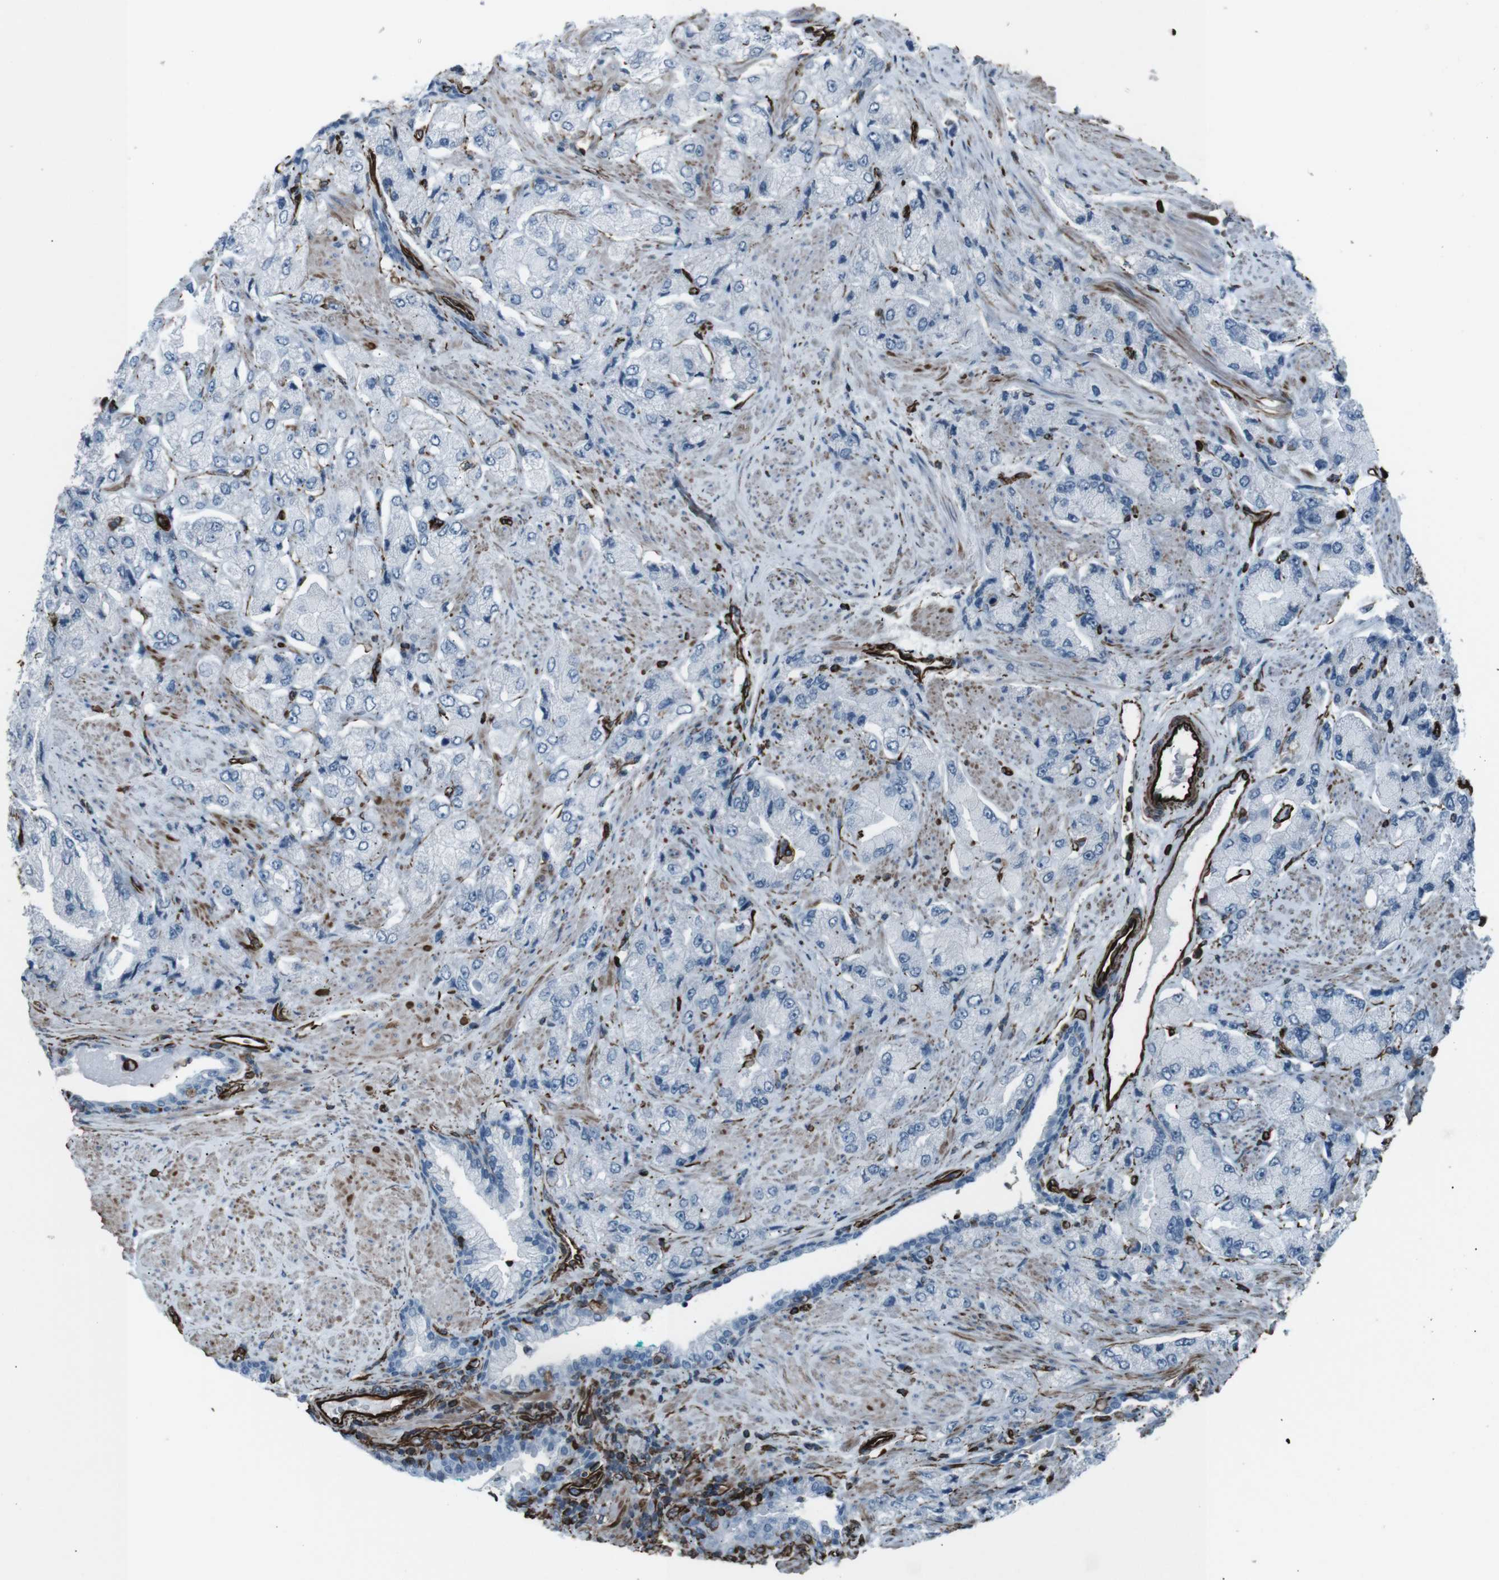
{"staining": {"intensity": "negative", "quantity": "none", "location": "none"}, "tissue": "prostate cancer", "cell_type": "Tumor cells", "image_type": "cancer", "snomed": [{"axis": "morphology", "description": "Adenocarcinoma, High grade"}, {"axis": "topography", "description": "Prostate"}], "caption": "Tumor cells show no significant positivity in prostate cancer. The staining was performed using DAB (3,3'-diaminobenzidine) to visualize the protein expression in brown, while the nuclei were stained in blue with hematoxylin (Magnification: 20x).", "gene": "ZDHHC6", "patient": {"sex": "male", "age": 58}}